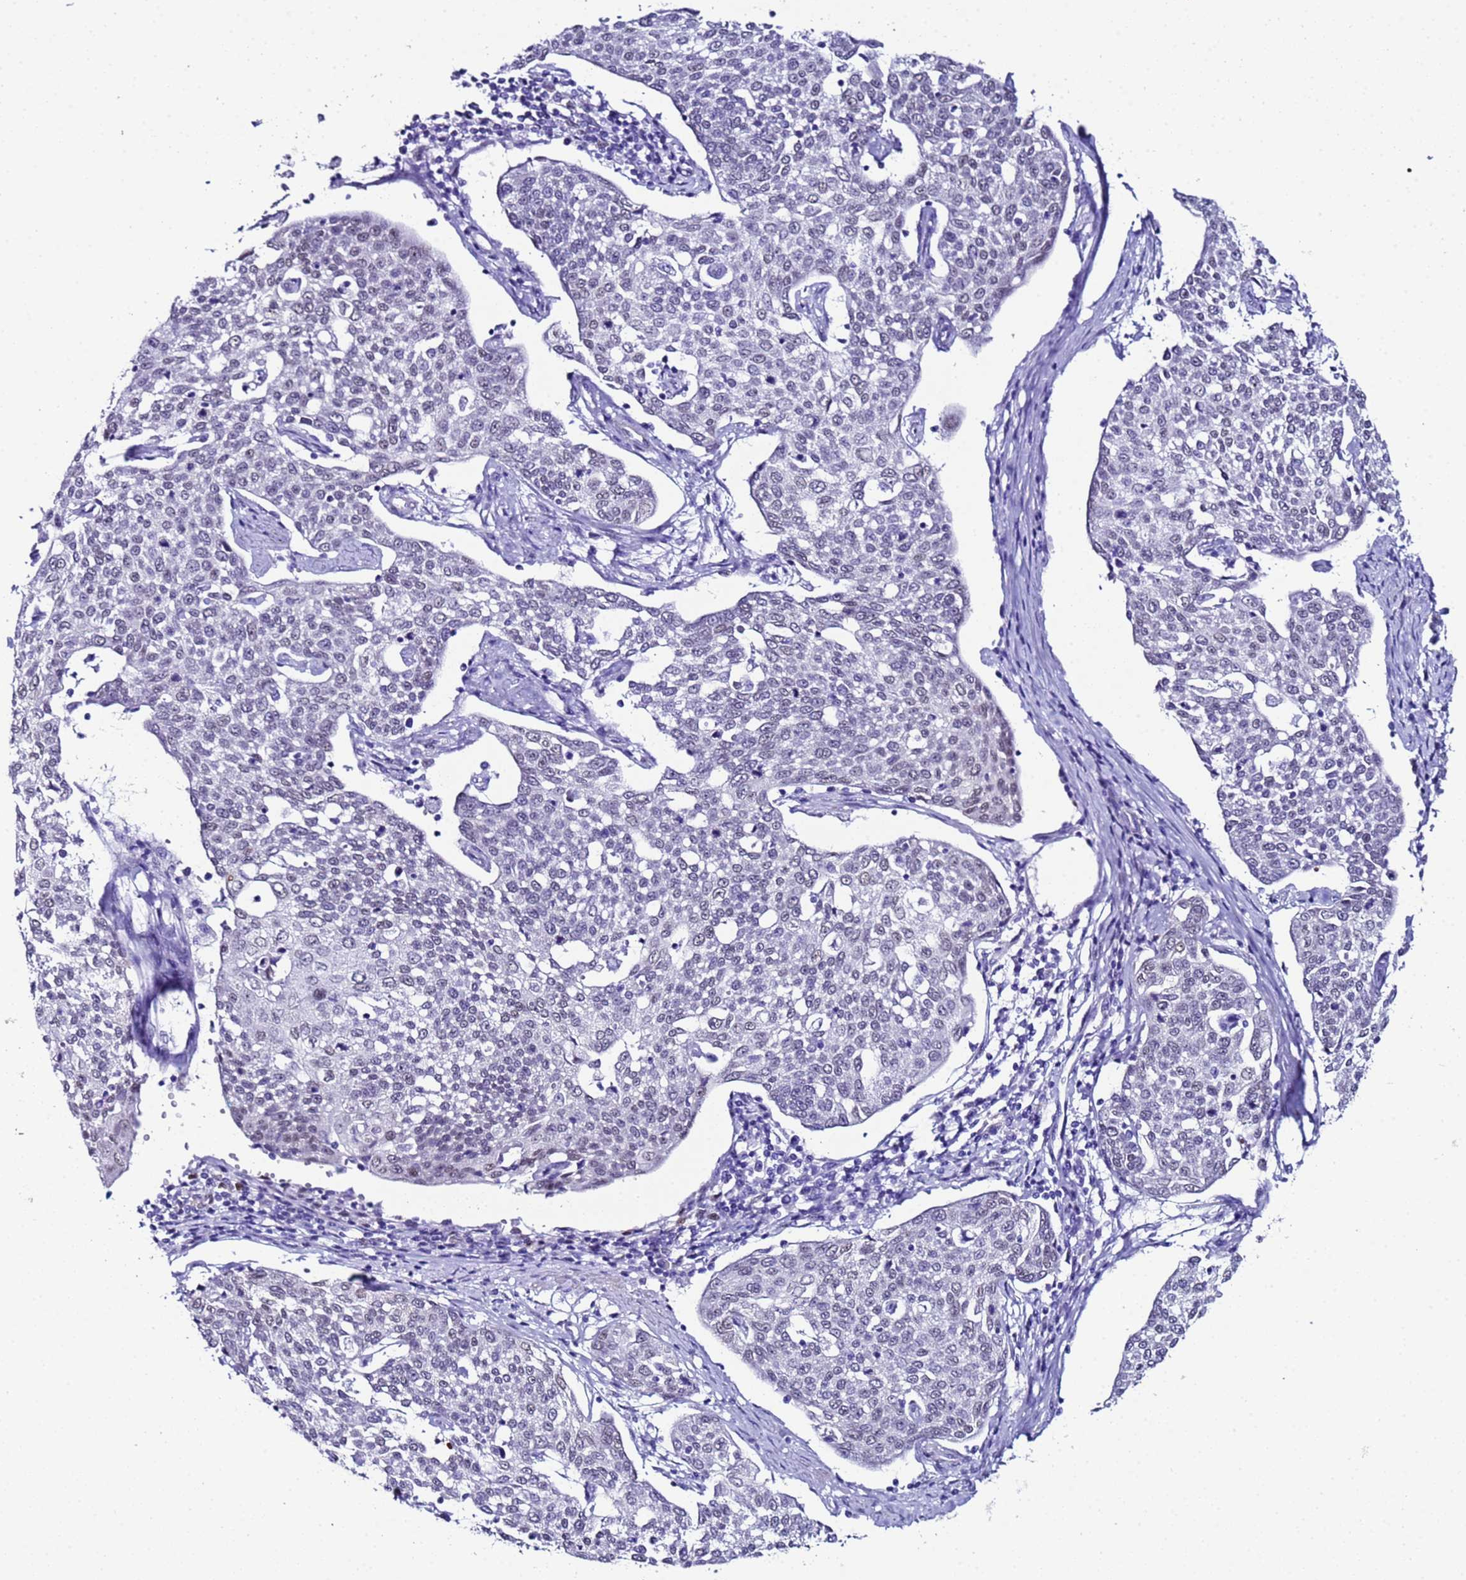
{"staining": {"intensity": "negative", "quantity": "none", "location": "none"}, "tissue": "cervical cancer", "cell_type": "Tumor cells", "image_type": "cancer", "snomed": [{"axis": "morphology", "description": "Squamous cell carcinoma, NOS"}, {"axis": "topography", "description": "Cervix"}], "caption": "Tumor cells show no significant protein staining in cervical cancer (squamous cell carcinoma). (Brightfield microscopy of DAB (3,3'-diaminobenzidine) immunohistochemistry at high magnification).", "gene": "BCL7A", "patient": {"sex": "female", "age": 34}}